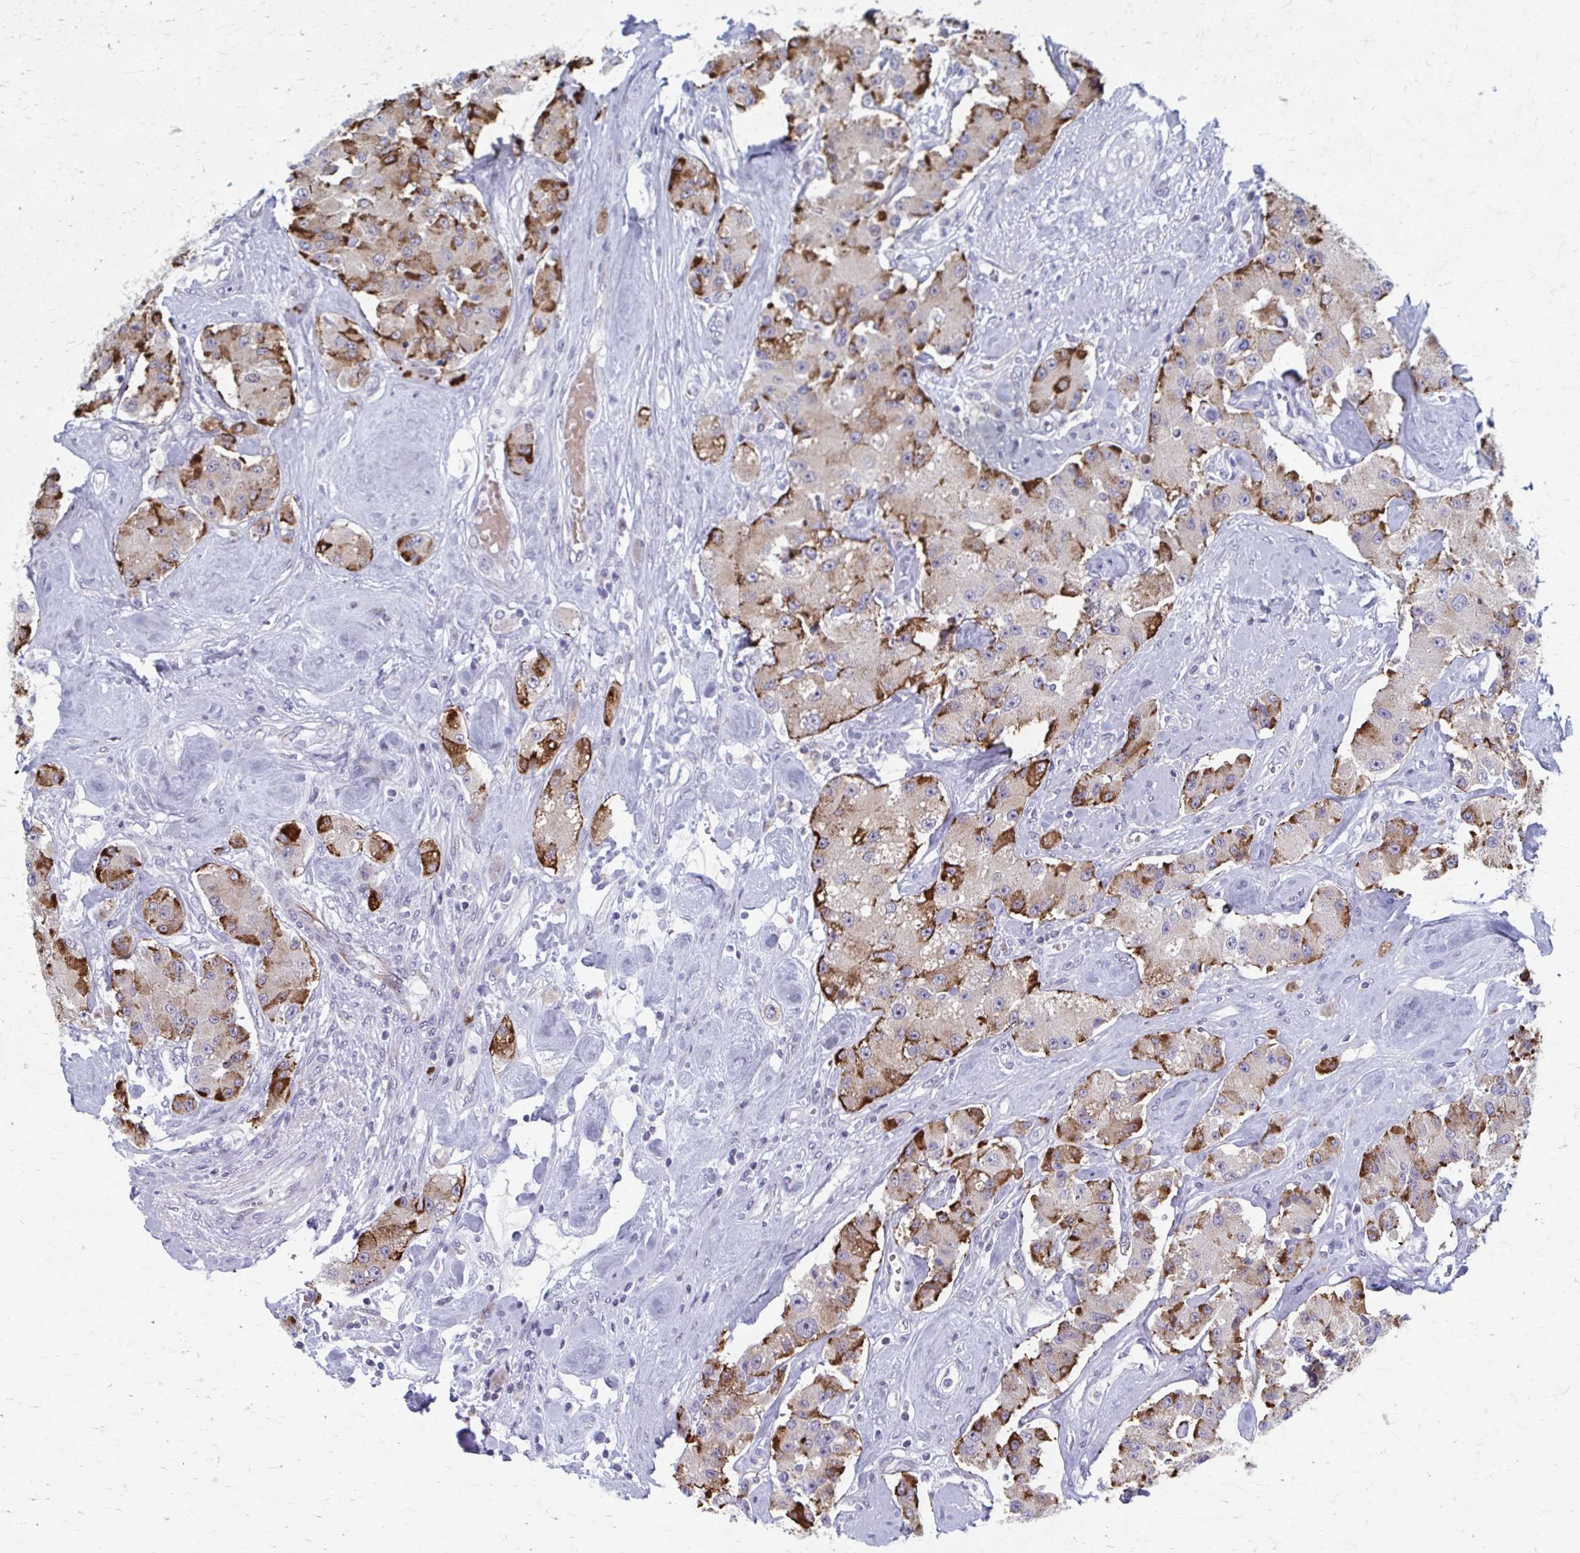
{"staining": {"intensity": "strong", "quantity": "<25%", "location": "cytoplasmic/membranous"}, "tissue": "carcinoid", "cell_type": "Tumor cells", "image_type": "cancer", "snomed": [{"axis": "morphology", "description": "Carcinoid, malignant, NOS"}, {"axis": "topography", "description": "Pancreas"}], "caption": "Brown immunohistochemical staining in malignant carcinoid shows strong cytoplasmic/membranous positivity in about <25% of tumor cells.", "gene": "ABHD16B", "patient": {"sex": "male", "age": 41}}